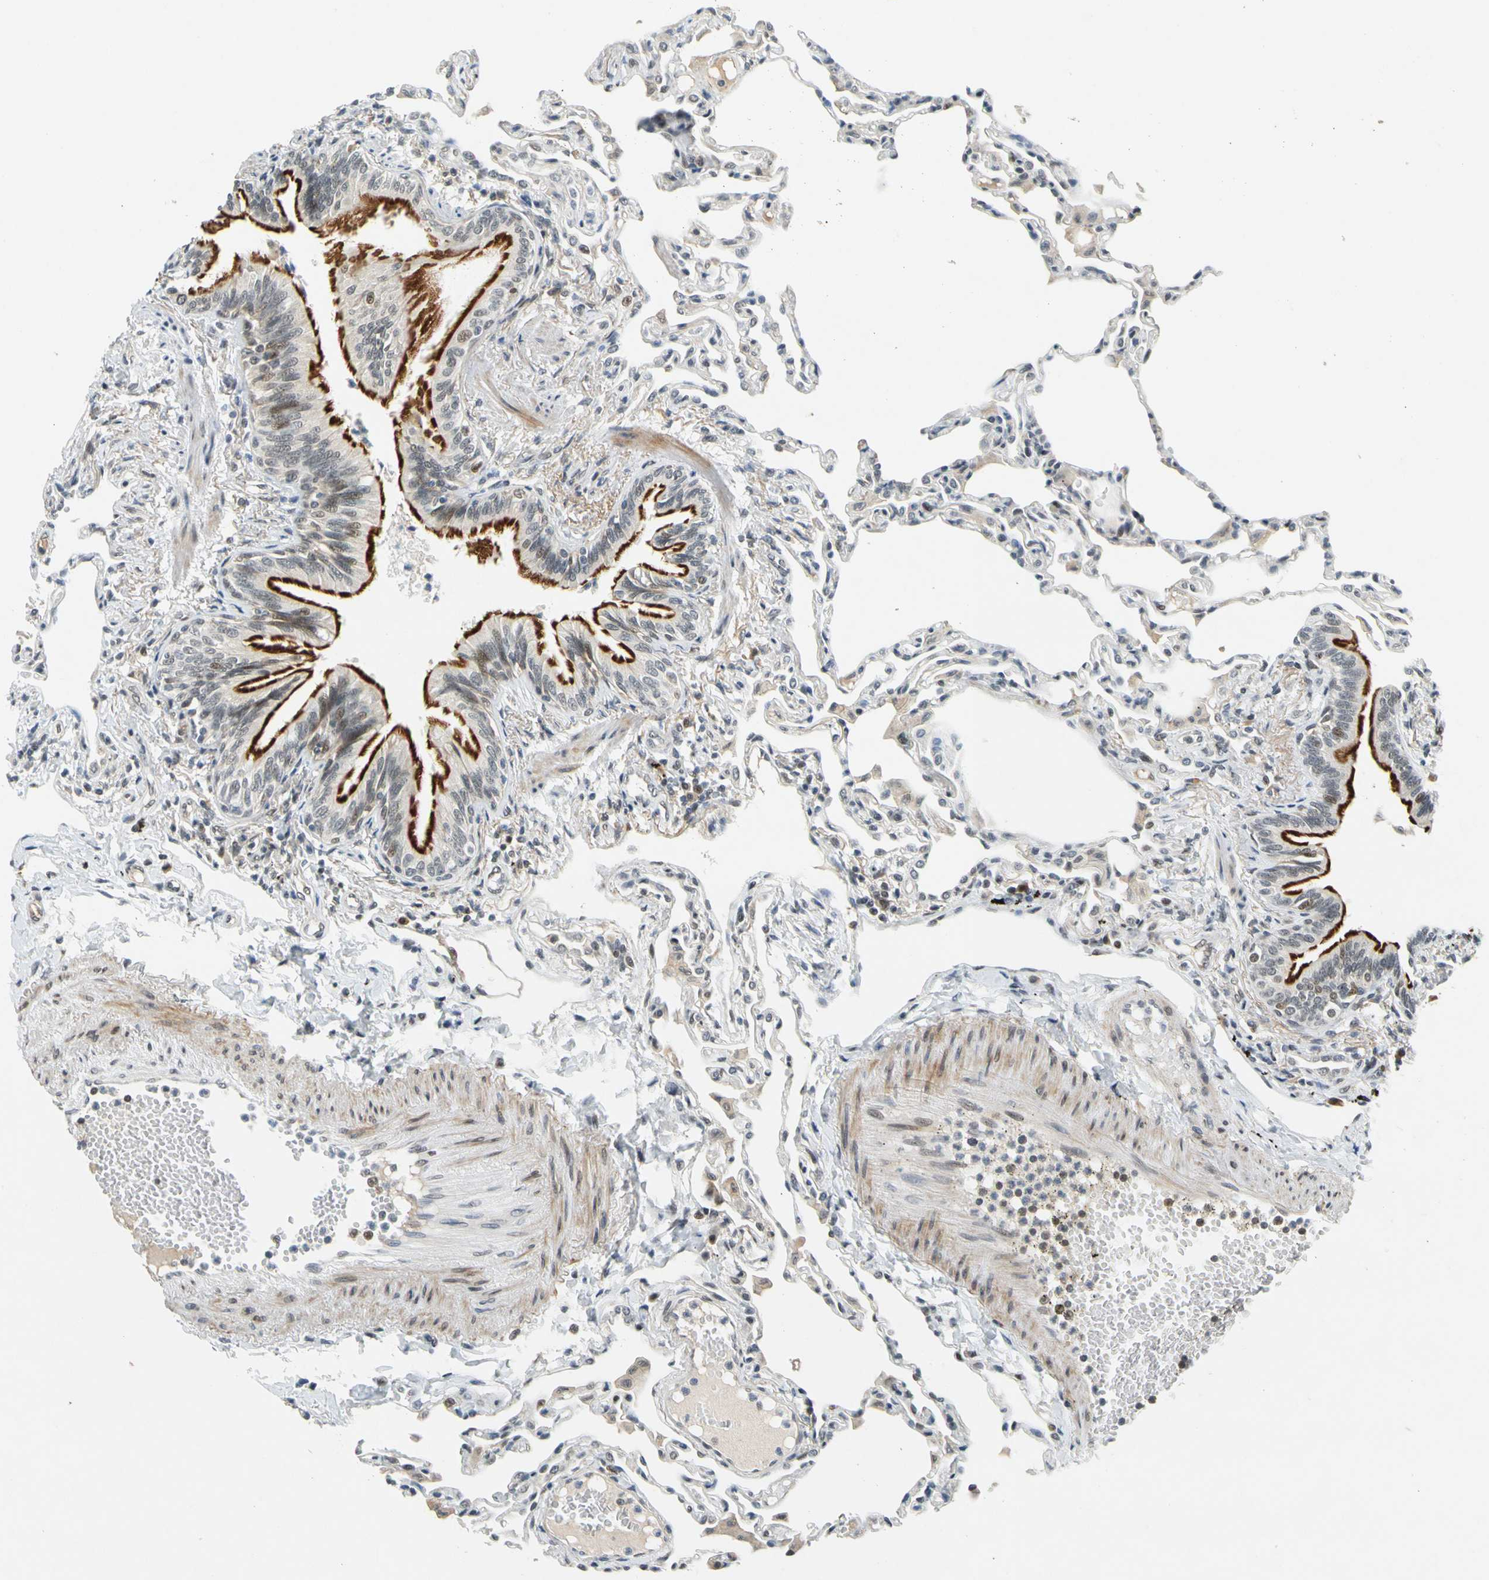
{"staining": {"intensity": "weak", "quantity": ">75%", "location": "cytoplasmic/membranous,nuclear"}, "tissue": "lung", "cell_type": "Alveolar cells", "image_type": "normal", "snomed": [{"axis": "morphology", "description": "Normal tissue, NOS"}, {"axis": "topography", "description": "Lung"}], "caption": "Protein staining reveals weak cytoplasmic/membranous,nuclear expression in approximately >75% of alveolar cells in normal lung.", "gene": "POGZ", "patient": {"sex": "female", "age": 49}}